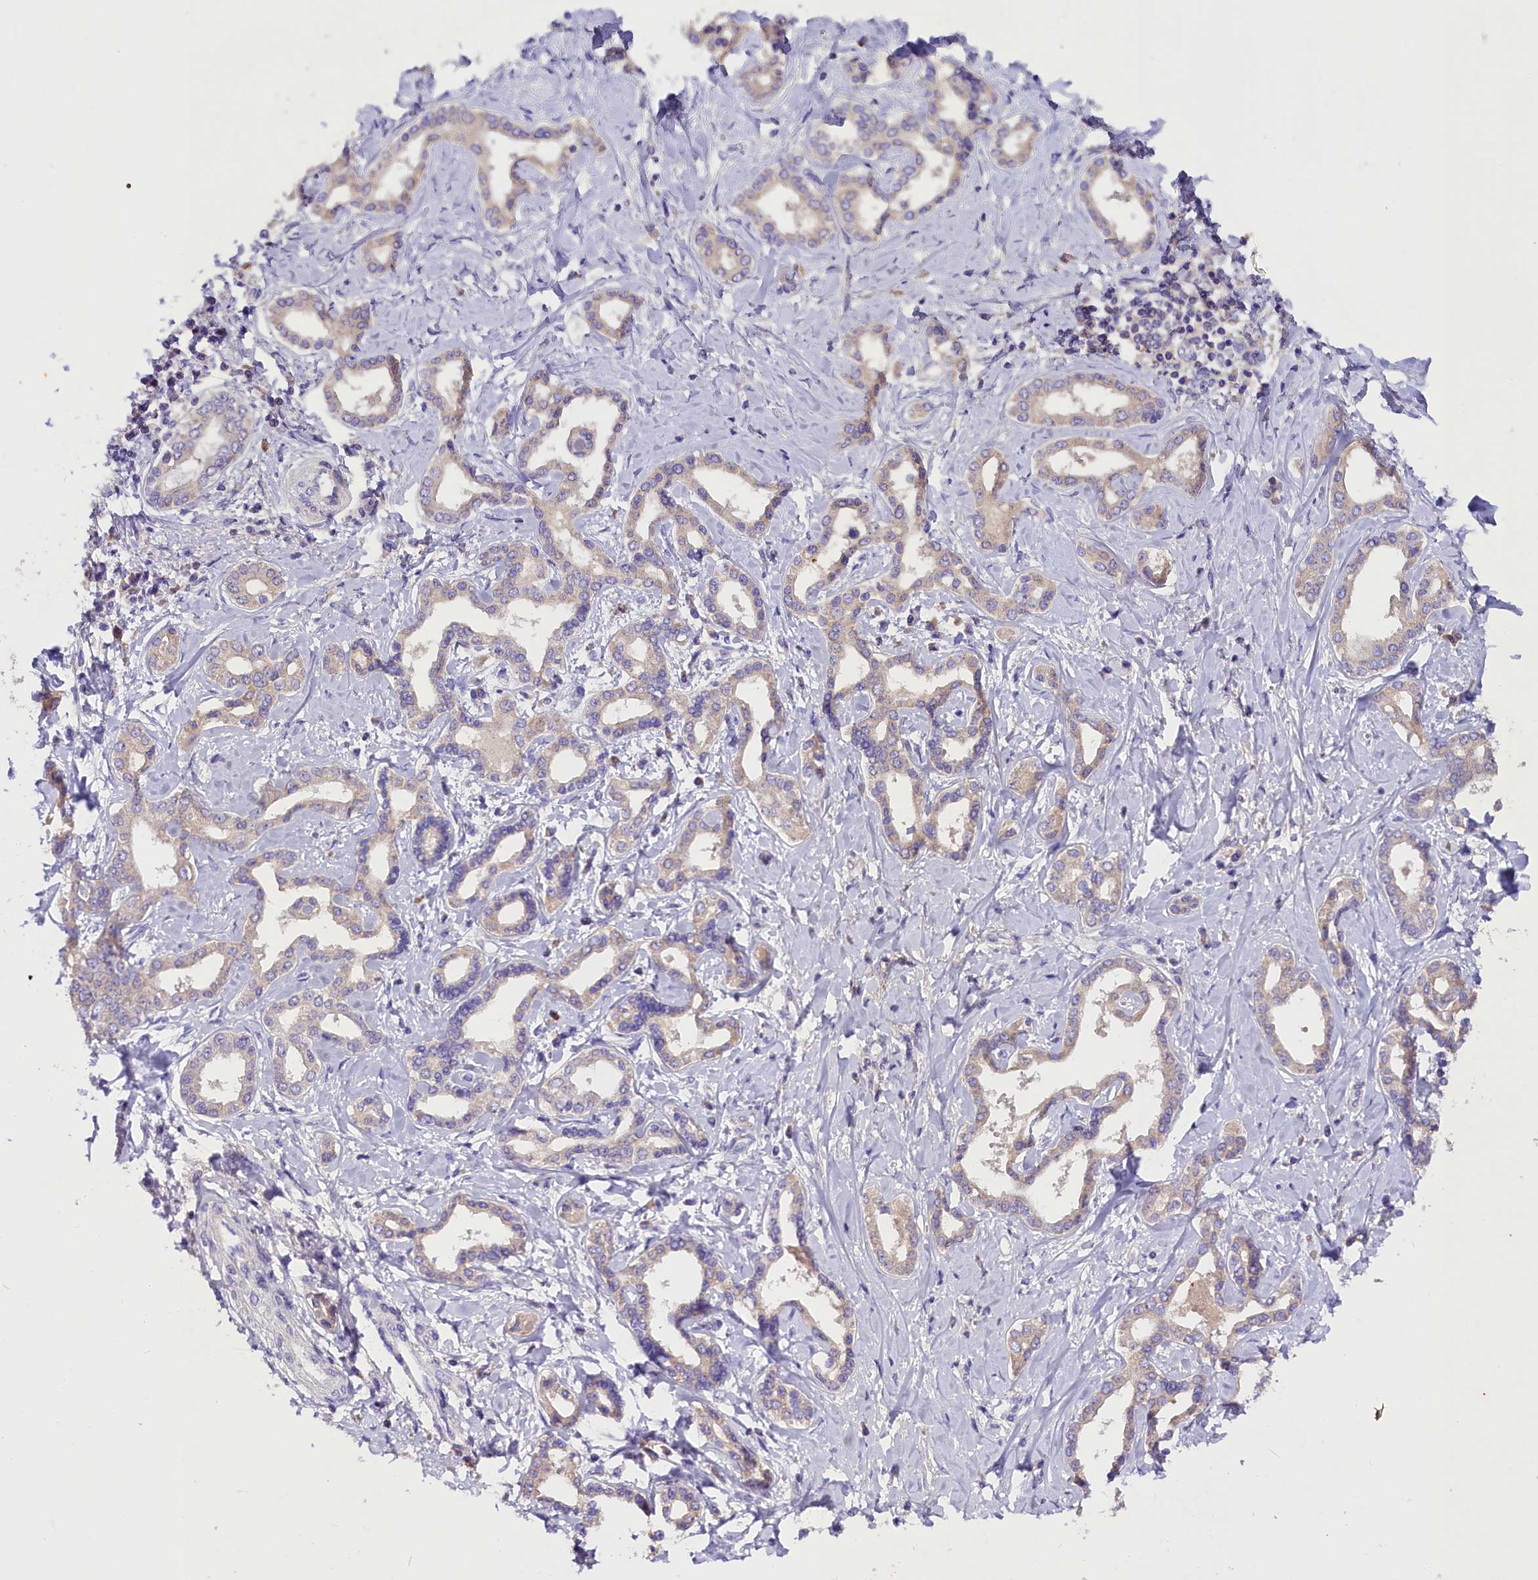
{"staining": {"intensity": "weak", "quantity": ">75%", "location": "cytoplasmic/membranous"}, "tissue": "liver cancer", "cell_type": "Tumor cells", "image_type": "cancer", "snomed": [{"axis": "morphology", "description": "Cholangiocarcinoma"}, {"axis": "topography", "description": "Liver"}], "caption": "Immunohistochemical staining of liver cancer (cholangiocarcinoma) shows low levels of weak cytoplasmic/membranous staining in about >75% of tumor cells.", "gene": "SIX5", "patient": {"sex": "female", "age": 77}}